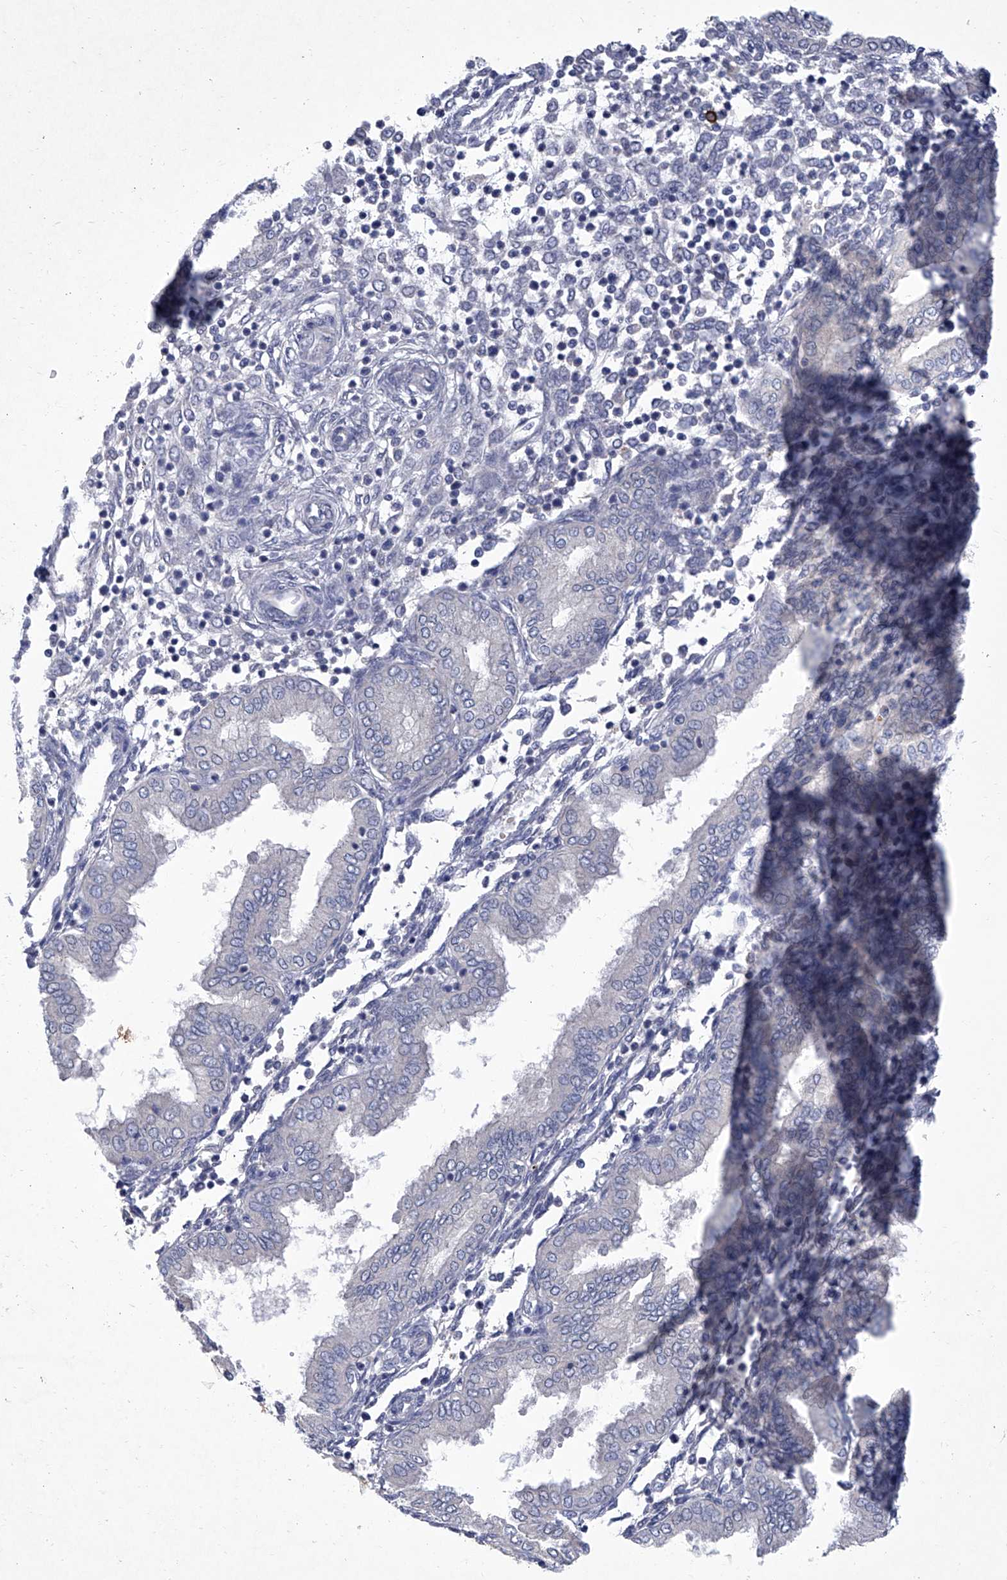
{"staining": {"intensity": "negative", "quantity": "none", "location": "none"}, "tissue": "endometrium", "cell_type": "Cells in endometrial stroma", "image_type": "normal", "snomed": [{"axis": "morphology", "description": "Normal tissue, NOS"}, {"axis": "topography", "description": "Endometrium"}], "caption": "Immunohistochemical staining of benign human endometrium reveals no significant staining in cells in endometrial stroma. (DAB immunohistochemistry (IHC) with hematoxylin counter stain).", "gene": "IFNL2", "patient": {"sex": "female", "age": 53}}